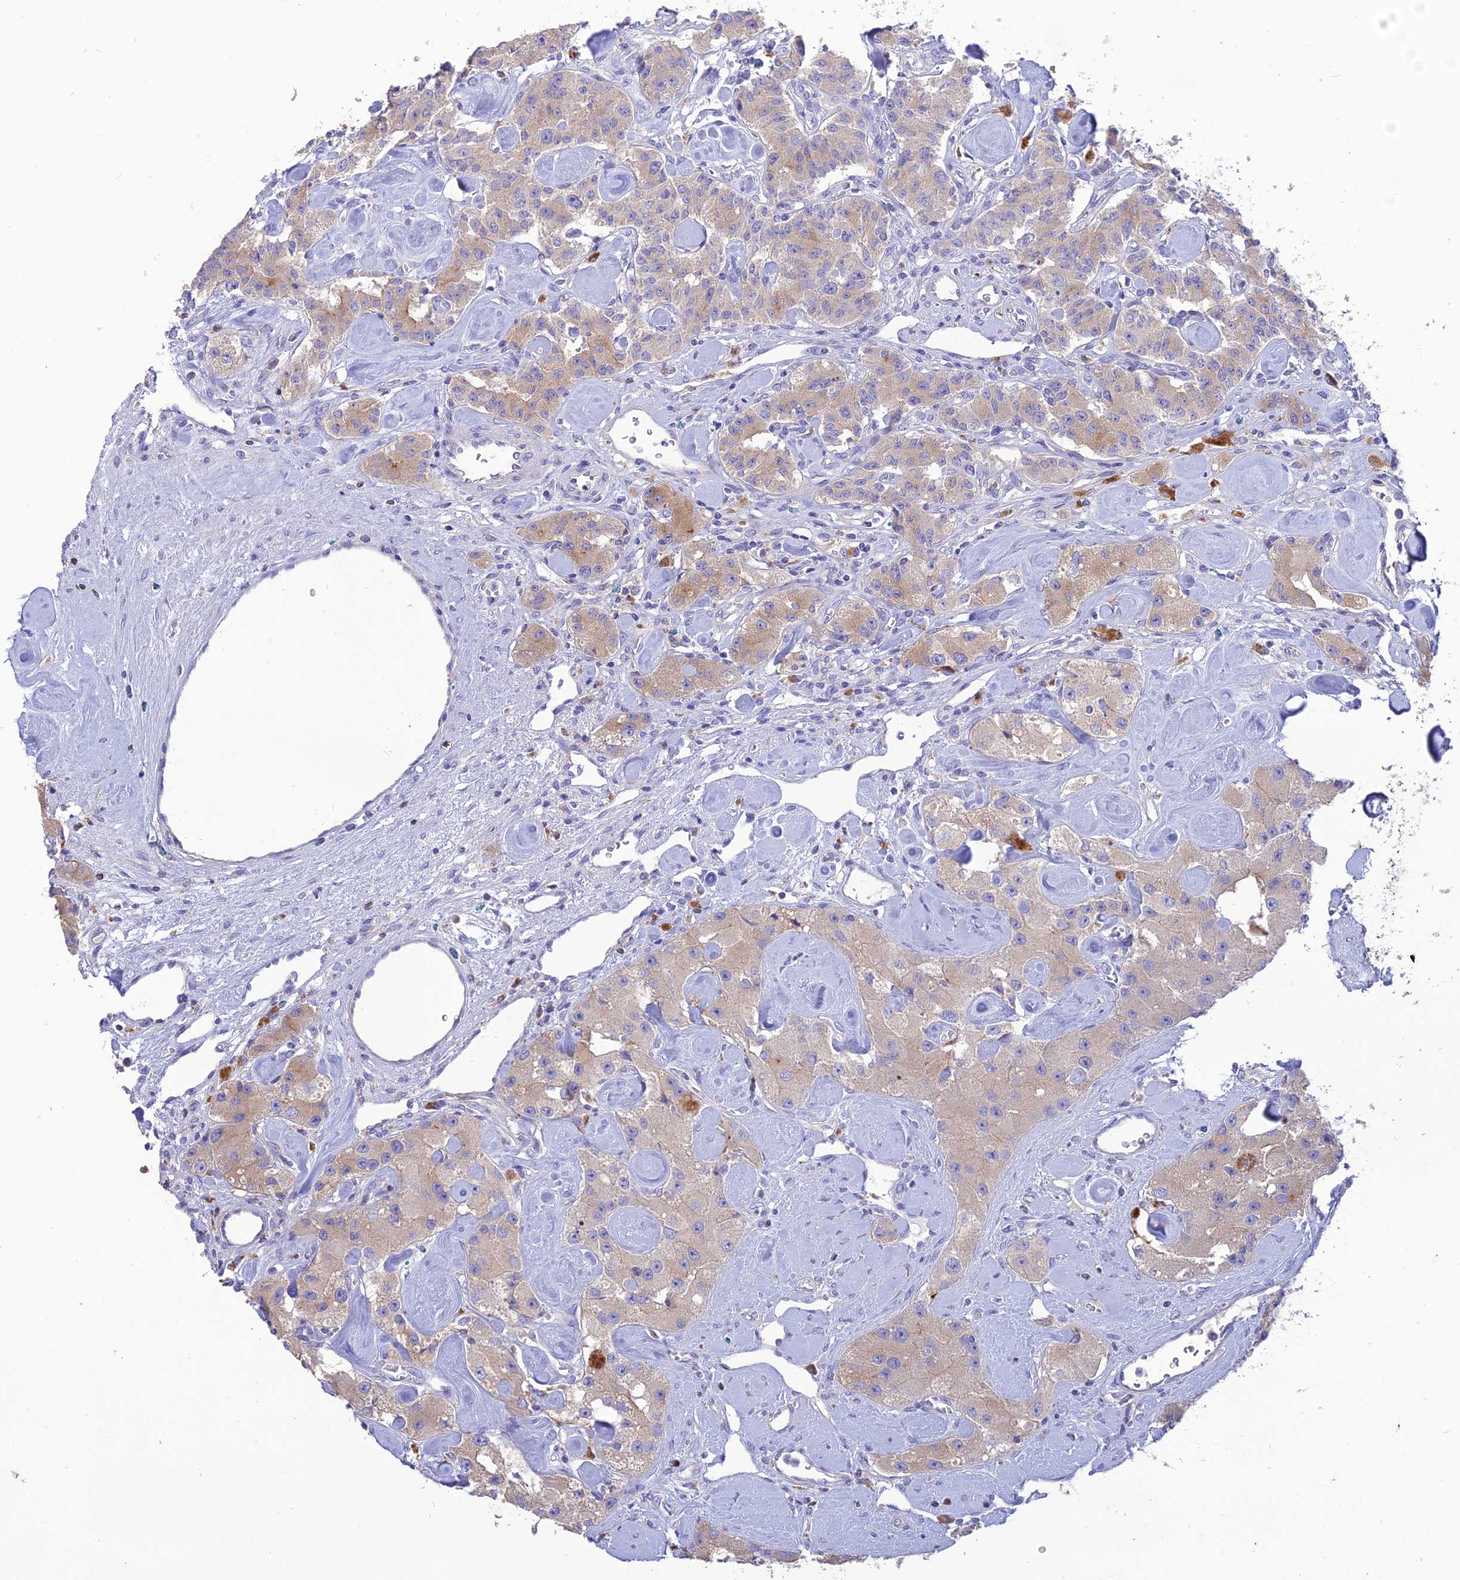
{"staining": {"intensity": "weak", "quantity": "25%-75%", "location": "cytoplasmic/membranous"}, "tissue": "carcinoid", "cell_type": "Tumor cells", "image_type": "cancer", "snomed": [{"axis": "morphology", "description": "Carcinoid, malignant, NOS"}, {"axis": "topography", "description": "Pancreas"}], "caption": "Human carcinoid (malignant) stained with a protein marker reveals weak staining in tumor cells.", "gene": "SFT2D2", "patient": {"sex": "male", "age": 41}}